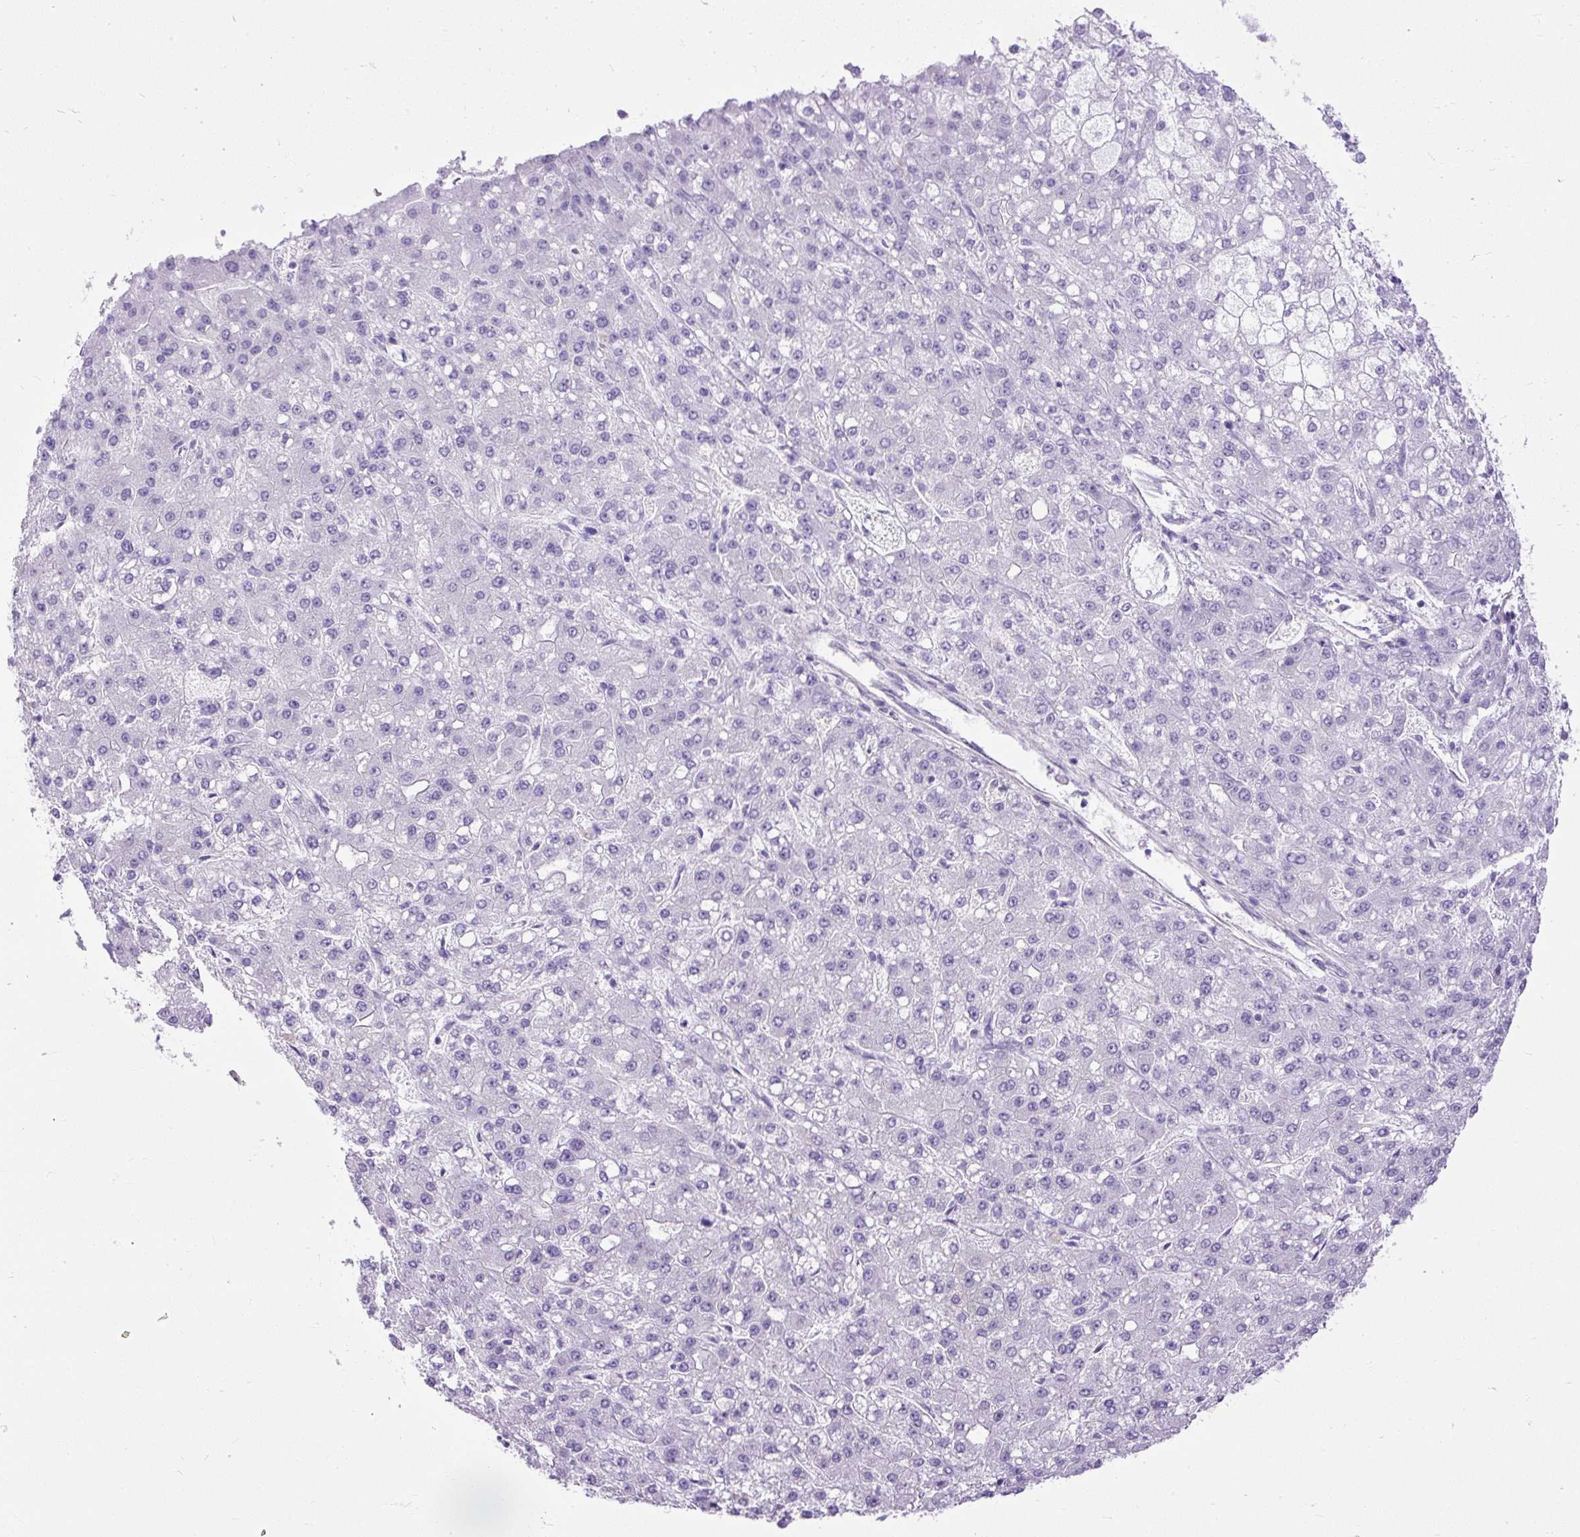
{"staining": {"intensity": "negative", "quantity": "none", "location": "none"}, "tissue": "liver cancer", "cell_type": "Tumor cells", "image_type": "cancer", "snomed": [{"axis": "morphology", "description": "Carcinoma, Hepatocellular, NOS"}, {"axis": "topography", "description": "Liver"}], "caption": "DAB immunohistochemical staining of hepatocellular carcinoma (liver) shows no significant expression in tumor cells.", "gene": "MAP1S", "patient": {"sex": "male", "age": 67}}